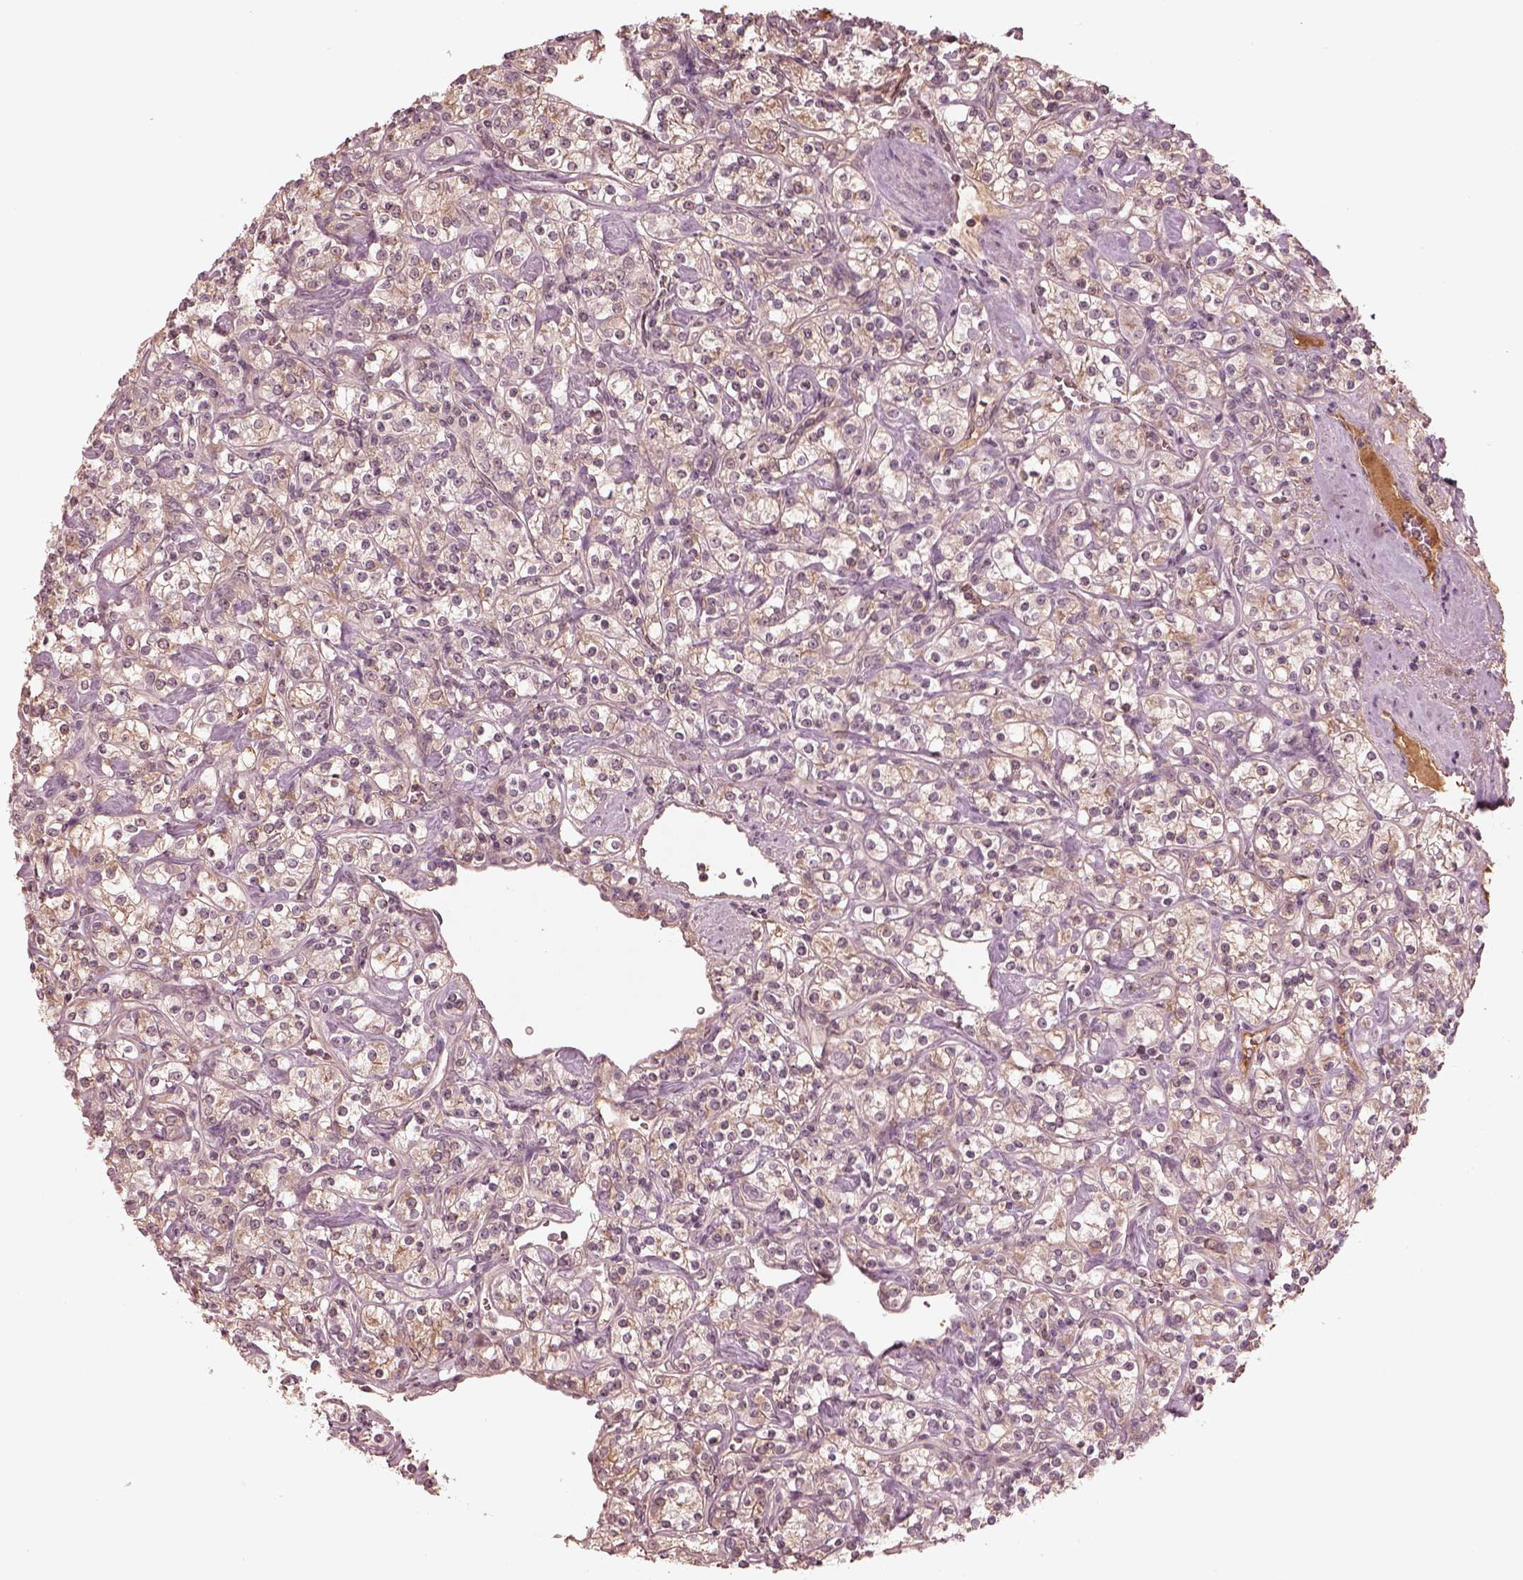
{"staining": {"intensity": "negative", "quantity": "none", "location": "none"}, "tissue": "renal cancer", "cell_type": "Tumor cells", "image_type": "cancer", "snomed": [{"axis": "morphology", "description": "Adenocarcinoma, NOS"}, {"axis": "topography", "description": "Kidney"}], "caption": "A histopathology image of renal cancer stained for a protein exhibits no brown staining in tumor cells.", "gene": "TF", "patient": {"sex": "male", "age": 77}}